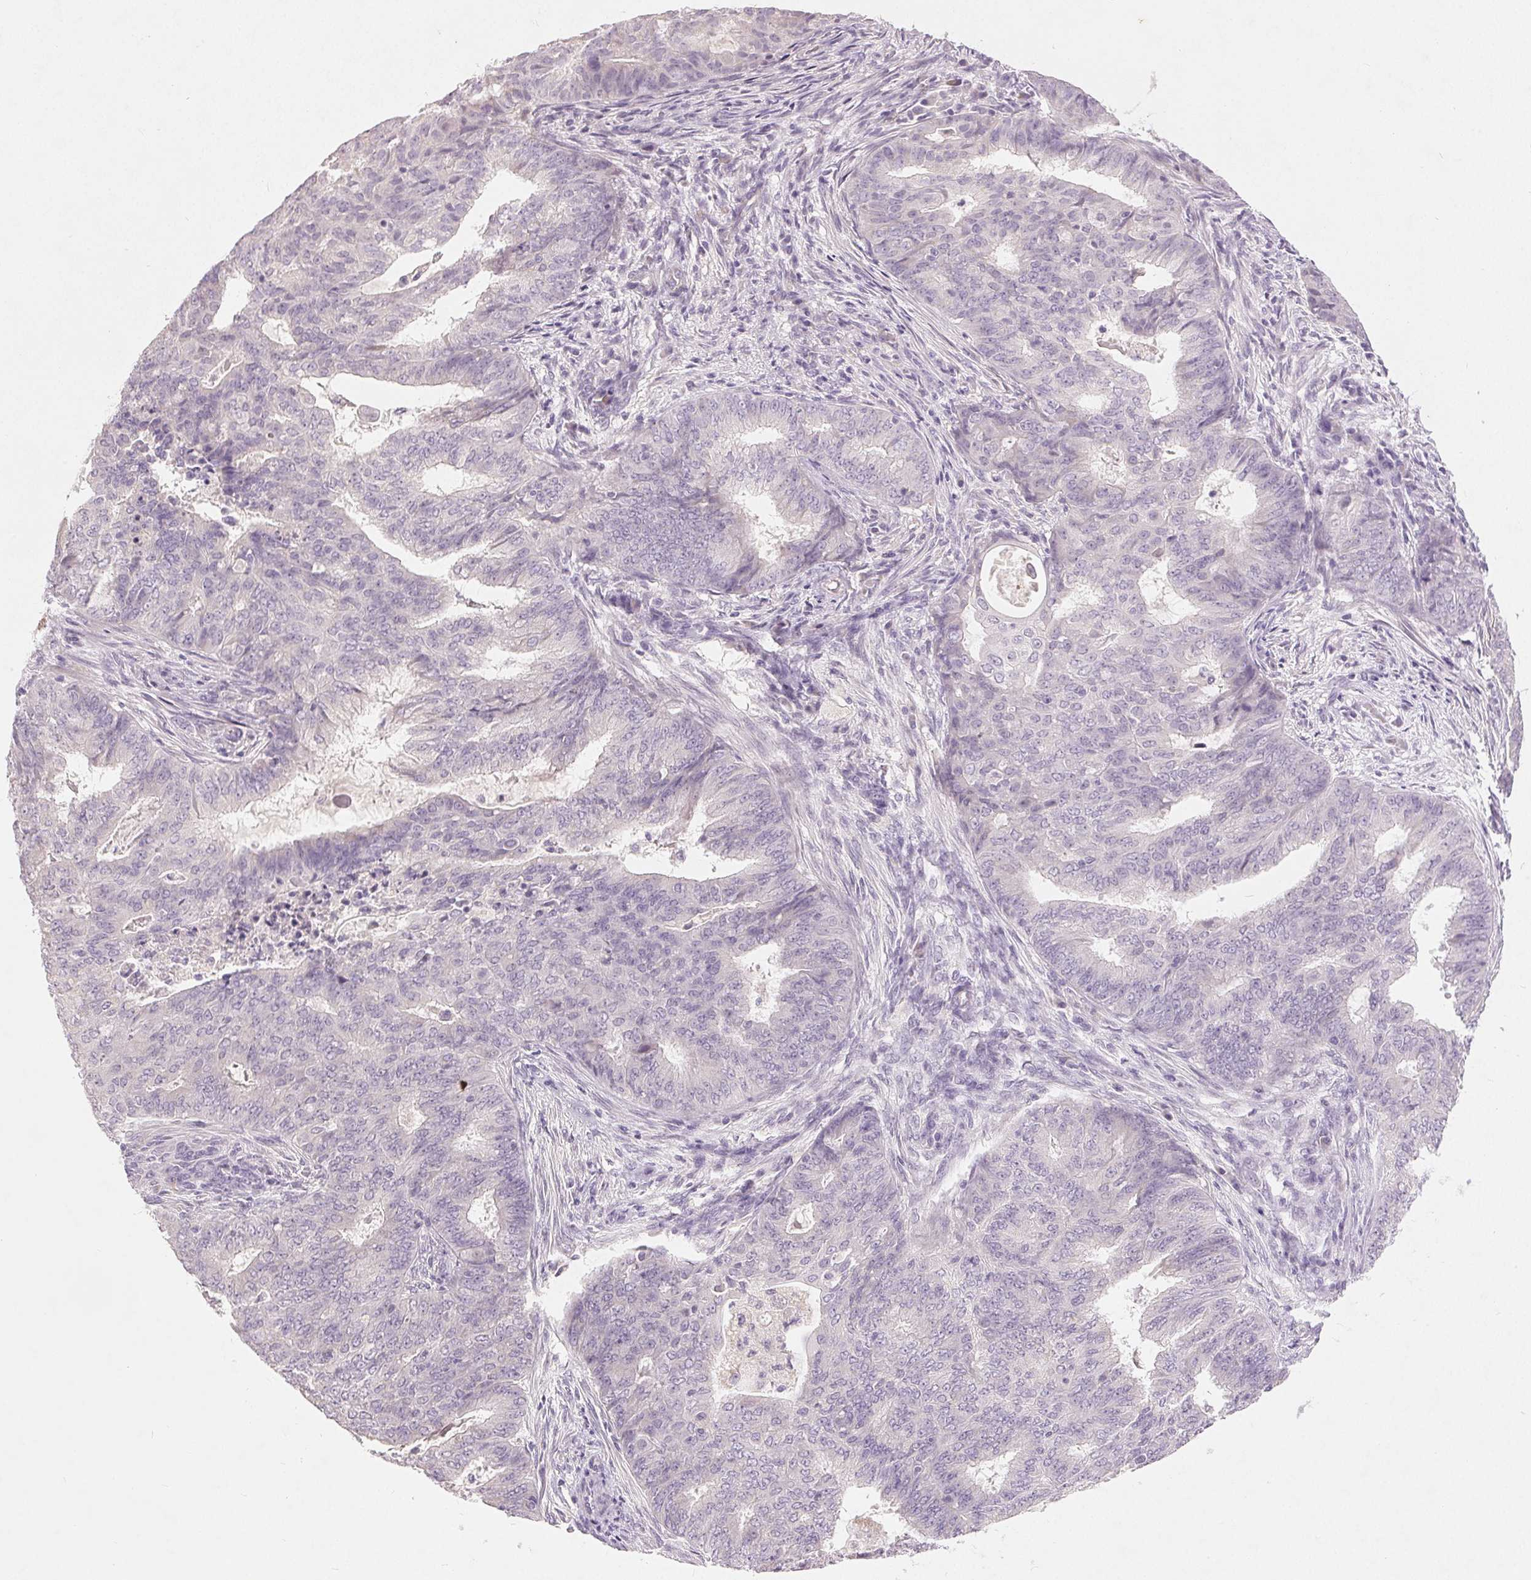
{"staining": {"intensity": "negative", "quantity": "none", "location": "none"}, "tissue": "endometrial cancer", "cell_type": "Tumor cells", "image_type": "cancer", "snomed": [{"axis": "morphology", "description": "Adenocarcinoma, NOS"}, {"axis": "topography", "description": "Endometrium"}], "caption": "A micrograph of human adenocarcinoma (endometrial) is negative for staining in tumor cells.", "gene": "DSG3", "patient": {"sex": "female", "age": 62}}